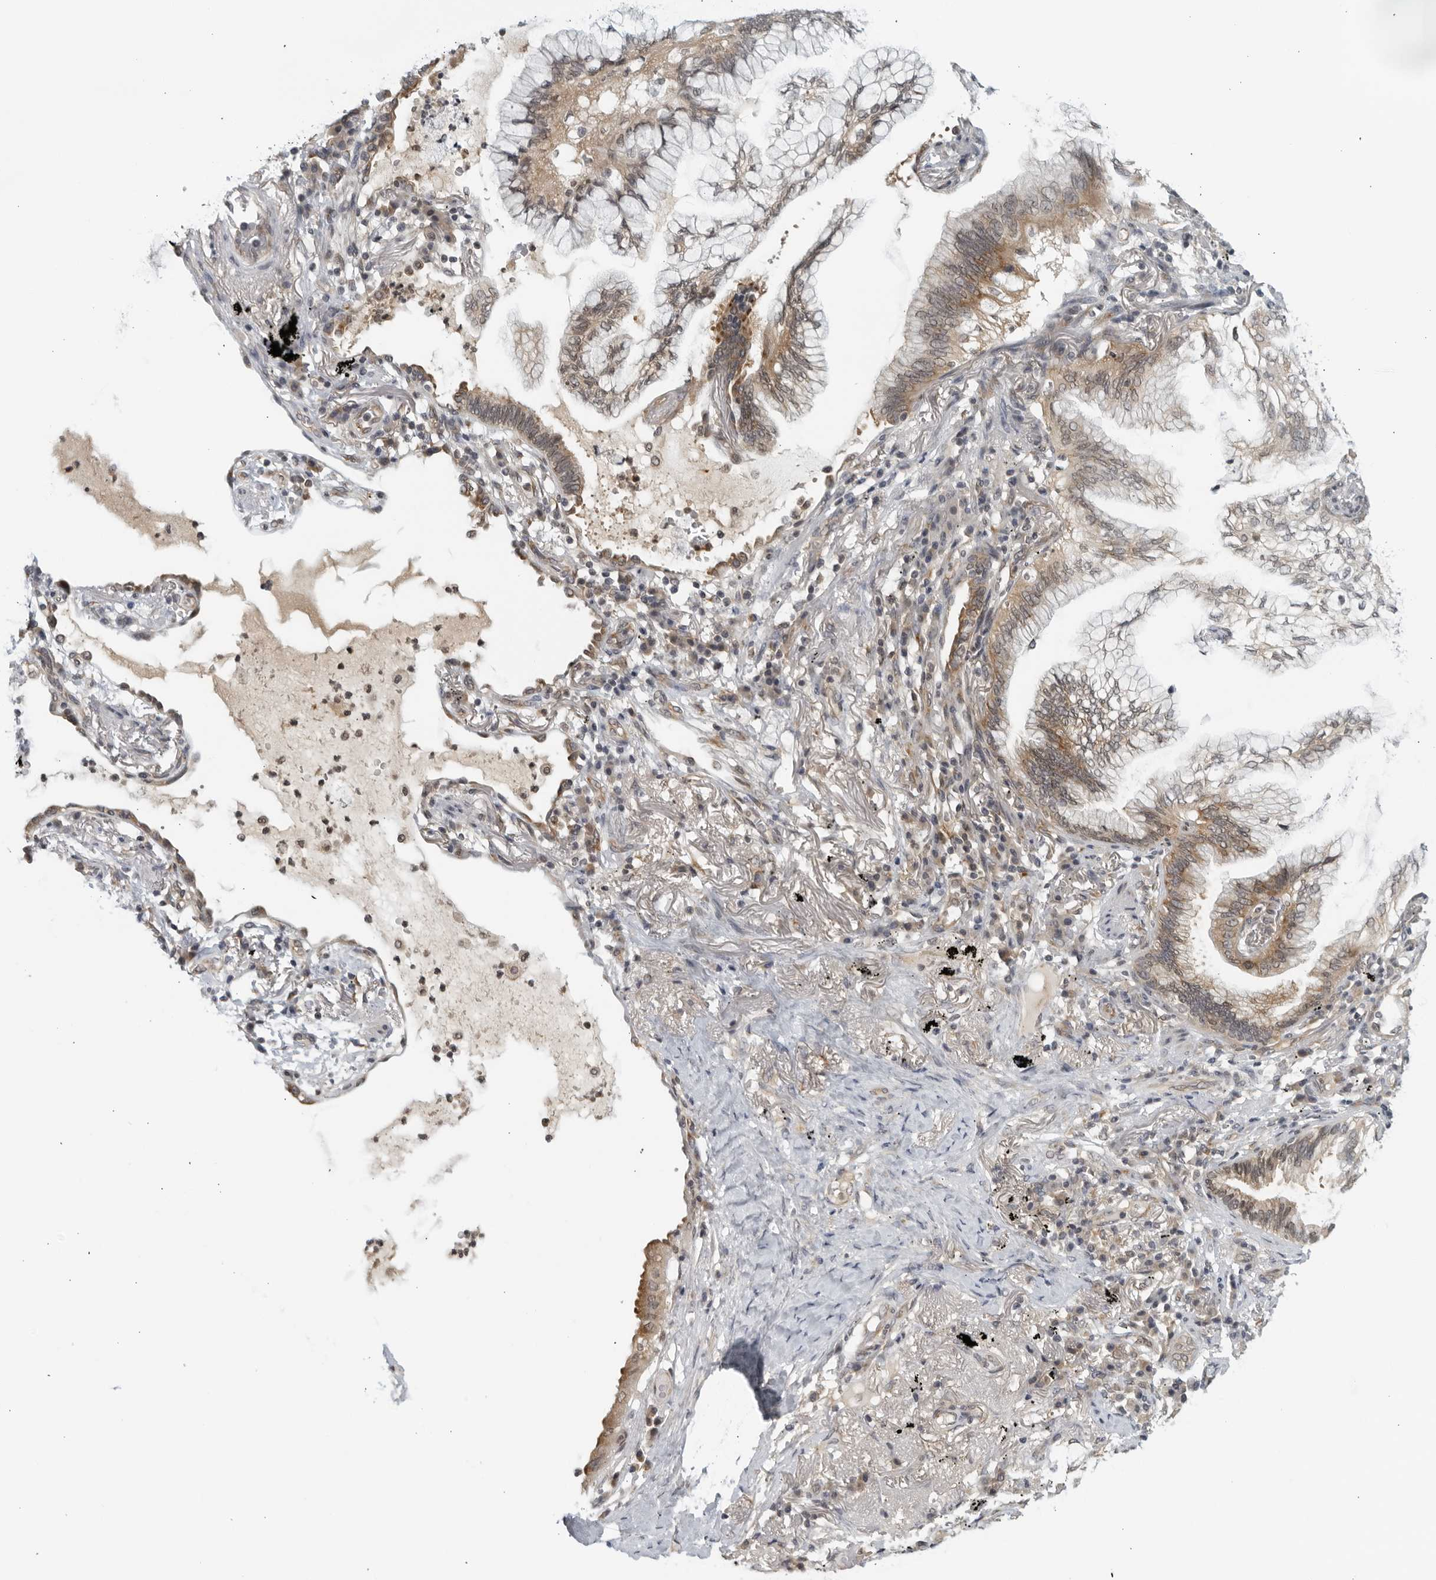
{"staining": {"intensity": "moderate", "quantity": ">75%", "location": "cytoplasmic/membranous"}, "tissue": "lung cancer", "cell_type": "Tumor cells", "image_type": "cancer", "snomed": [{"axis": "morphology", "description": "Adenocarcinoma, NOS"}, {"axis": "topography", "description": "Lung"}], "caption": "High-power microscopy captured an immunohistochemistry micrograph of lung cancer (adenocarcinoma), revealing moderate cytoplasmic/membranous positivity in approximately >75% of tumor cells.", "gene": "RC3H1", "patient": {"sex": "female", "age": 70}}